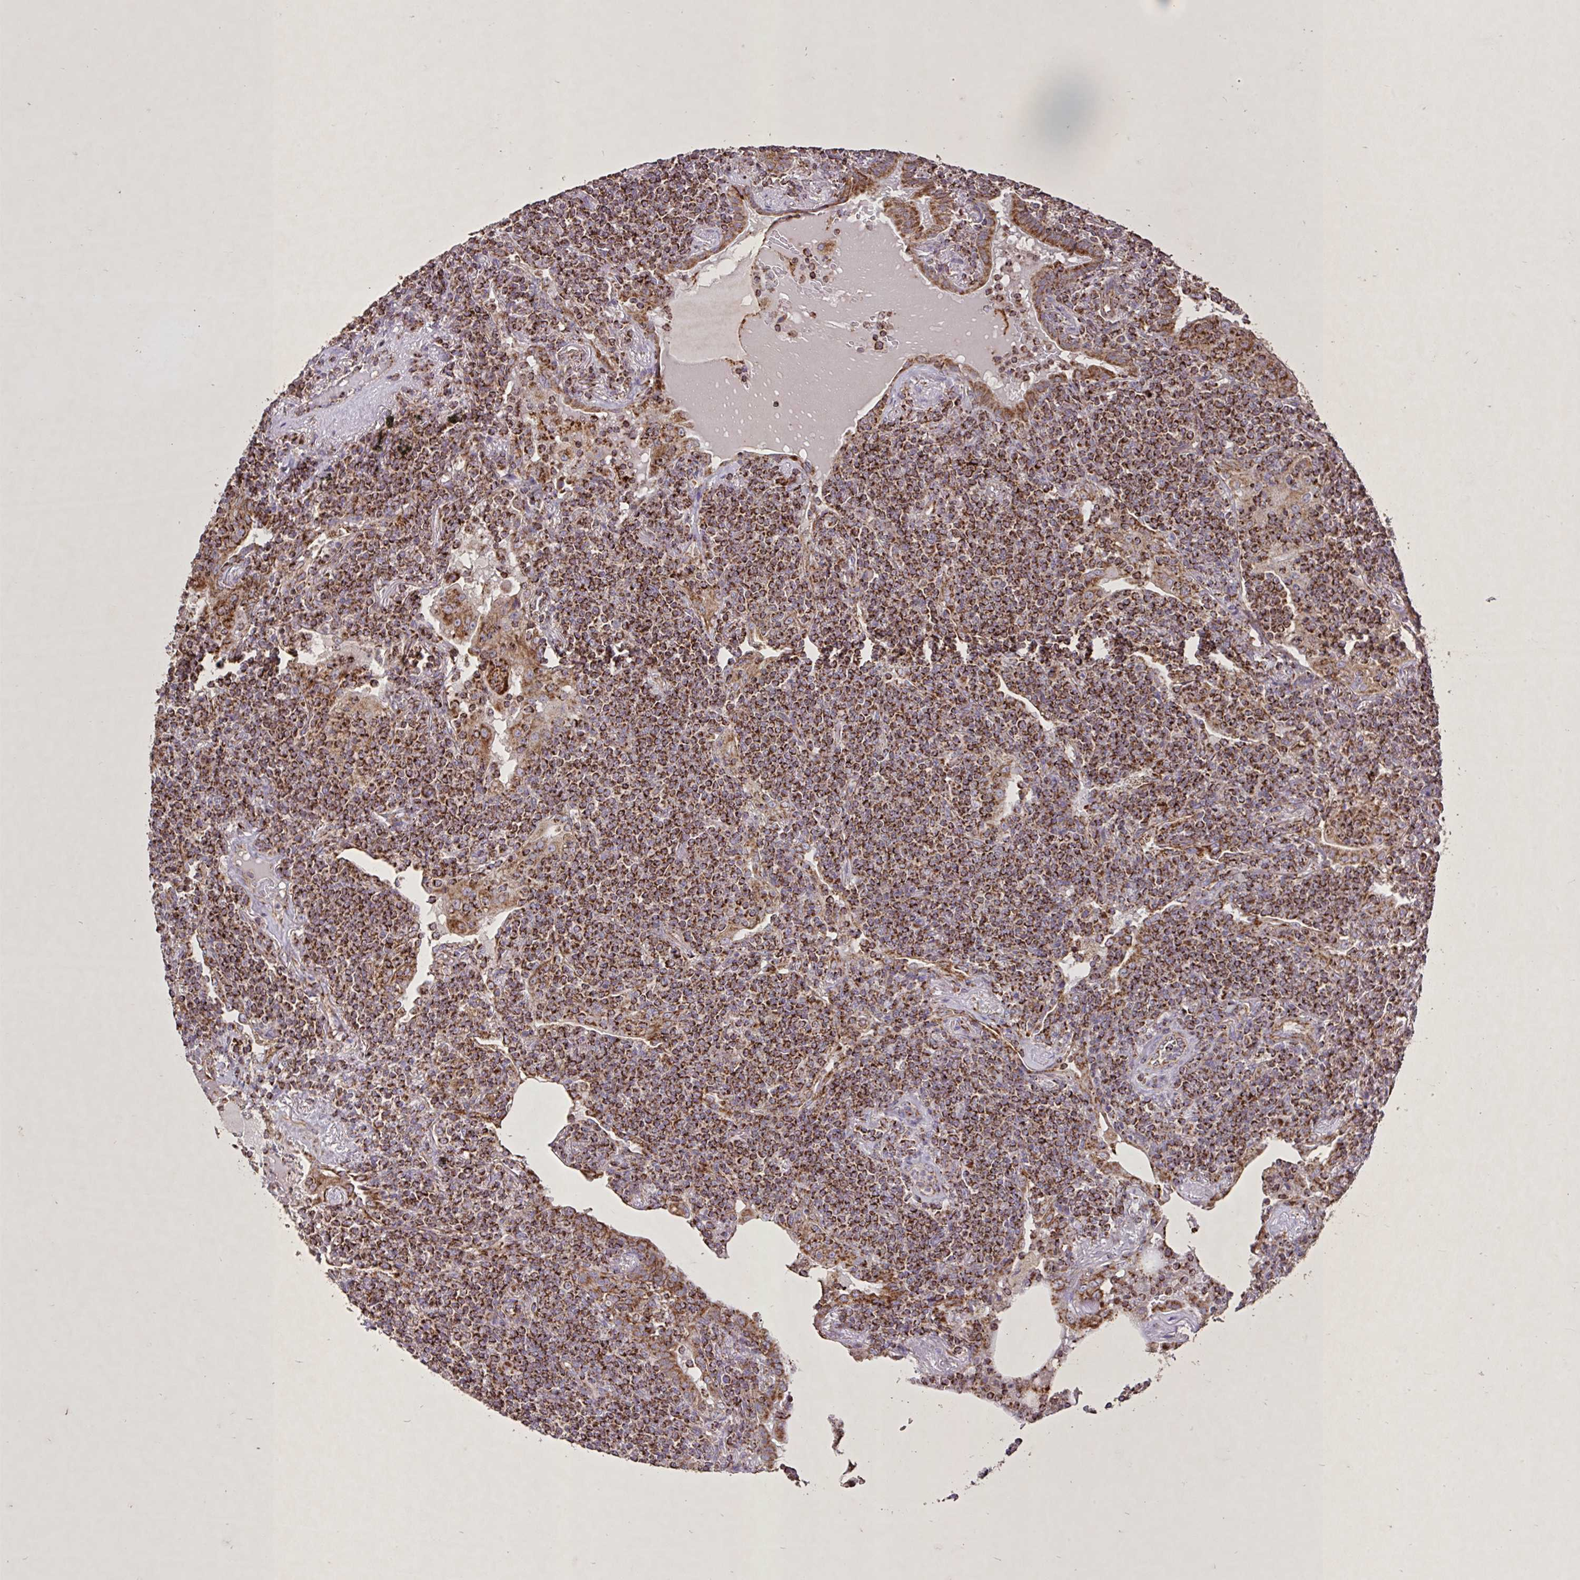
{"staining": {"intensity": "strong", "quantity": ">75%", "location": "cytoplasmic/membranous"}, "tissue": "lymphoma", "cell_type": "Tumor cells", "image_type": "cancer", "snomed": [{"axis": "morphology", "description": "Malignant lymphoma, non-Hodgkin's type, Low grade"}, {"axis": "topography", "description": "Lung"}], "caption": "Tumor cells reveal high levels of strong cytoplasmic/membranous staining in about >75% of cells in malignant lymphoma, non-Hodgkin's type (low-grade).", "gene": "AGK", "patient": {"sex": "female", "age": 71}}